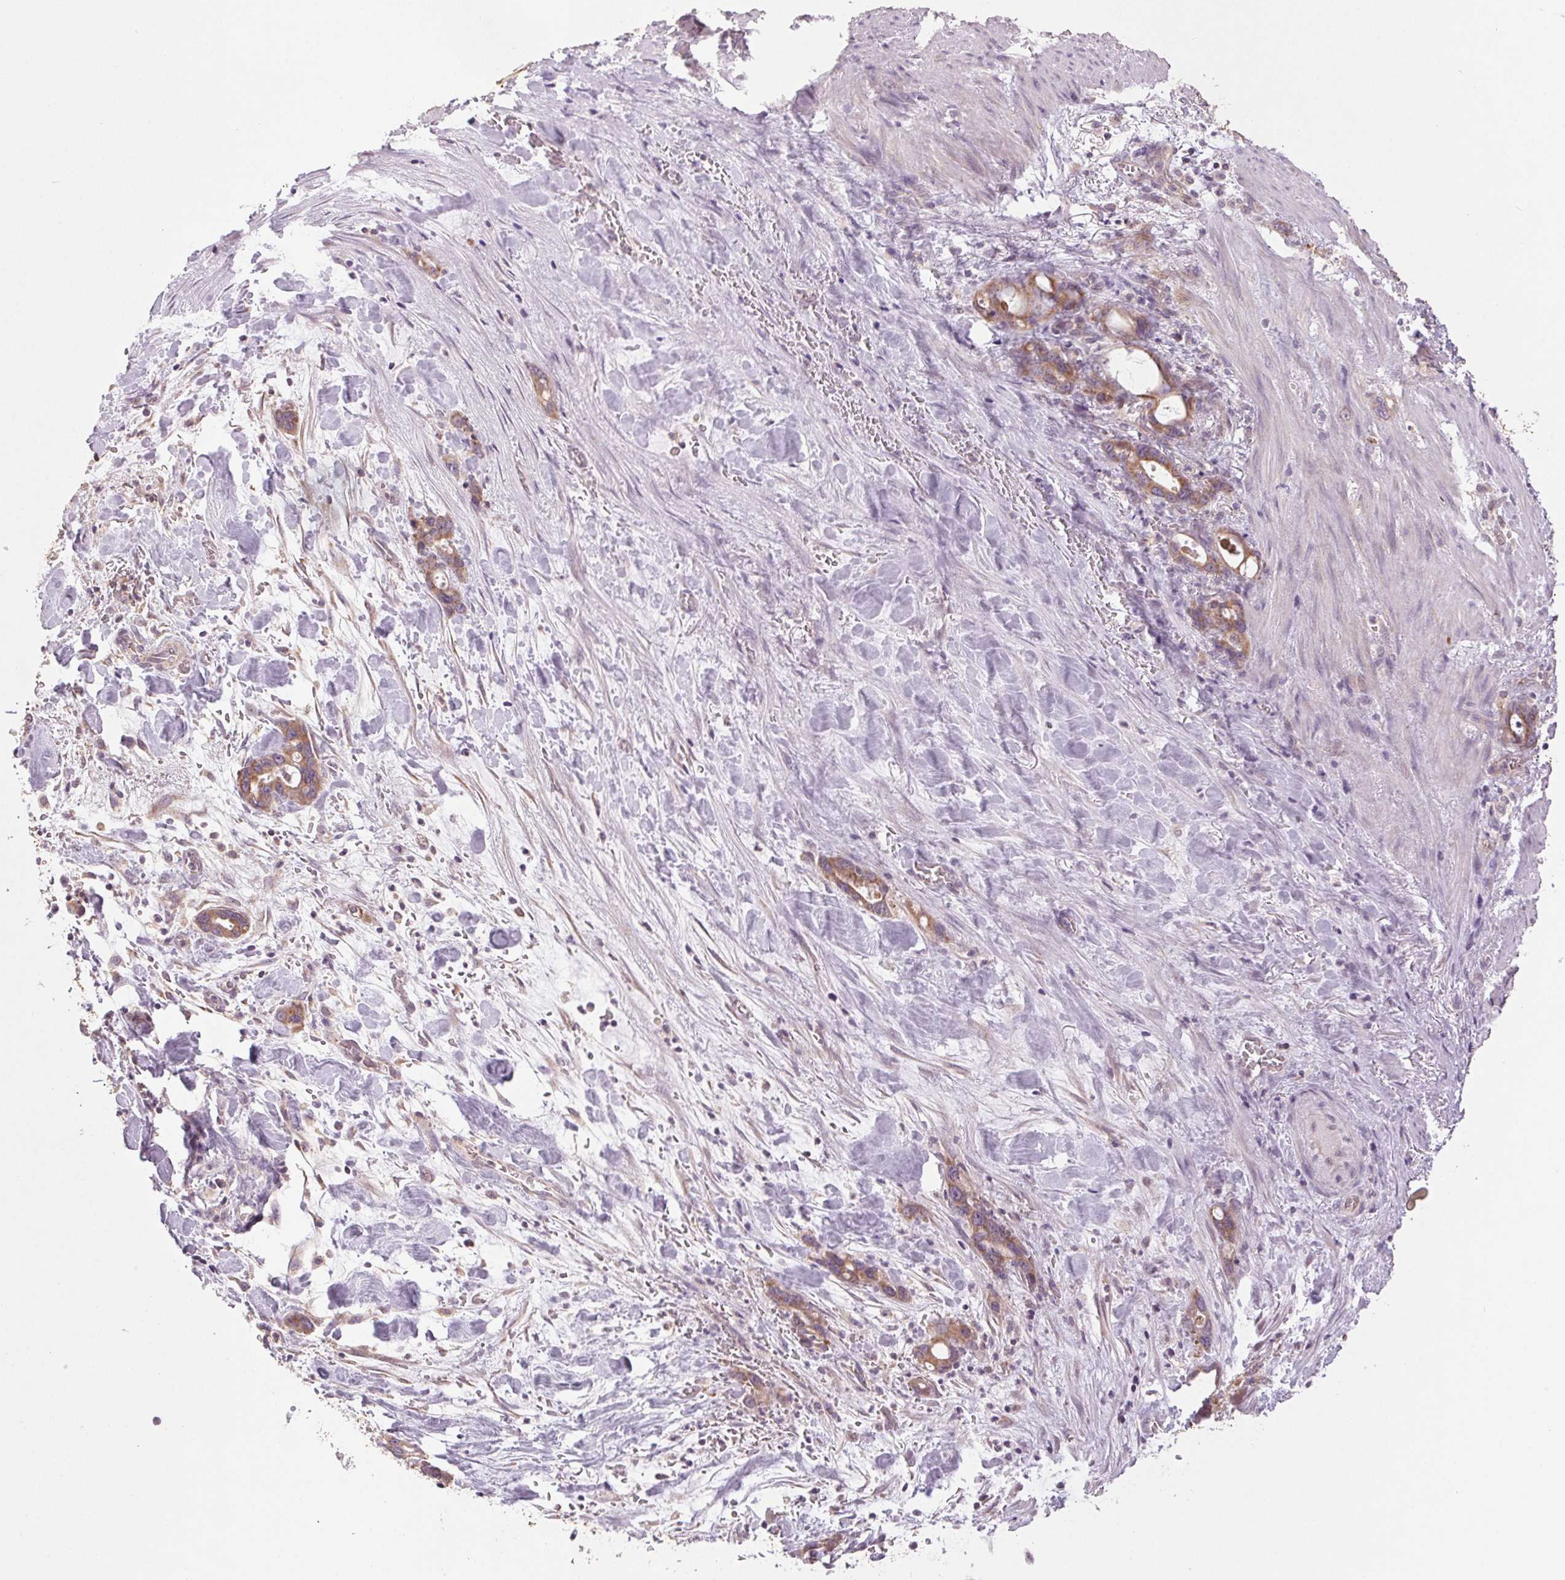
{"staining": {"intensity": "moderate", "quantity": ">75%", "location": "cytoplasmic/membranous"}, "tissue": "stomach cancer", "cell_type": "Tumor cells", "image_type": "cancer", "snomed": [{"axis": "morphology", "description": "Normal tissue, NOS"}, {"axis": "morphology", "description": "Adenocarcinoma, NOS"}, {"axis": "topography", "description": "Esophagus"}, {"axis": "topography", "description": "Stomach, upper"}], "caption": "Protein staining of stomach cancer tissue exhibits moderate cytoplasmic/membranous staining in approximately >75% of tumor cells.", "gene": "MAP3K5", "patient": {"sex": "male", "age": 74}}